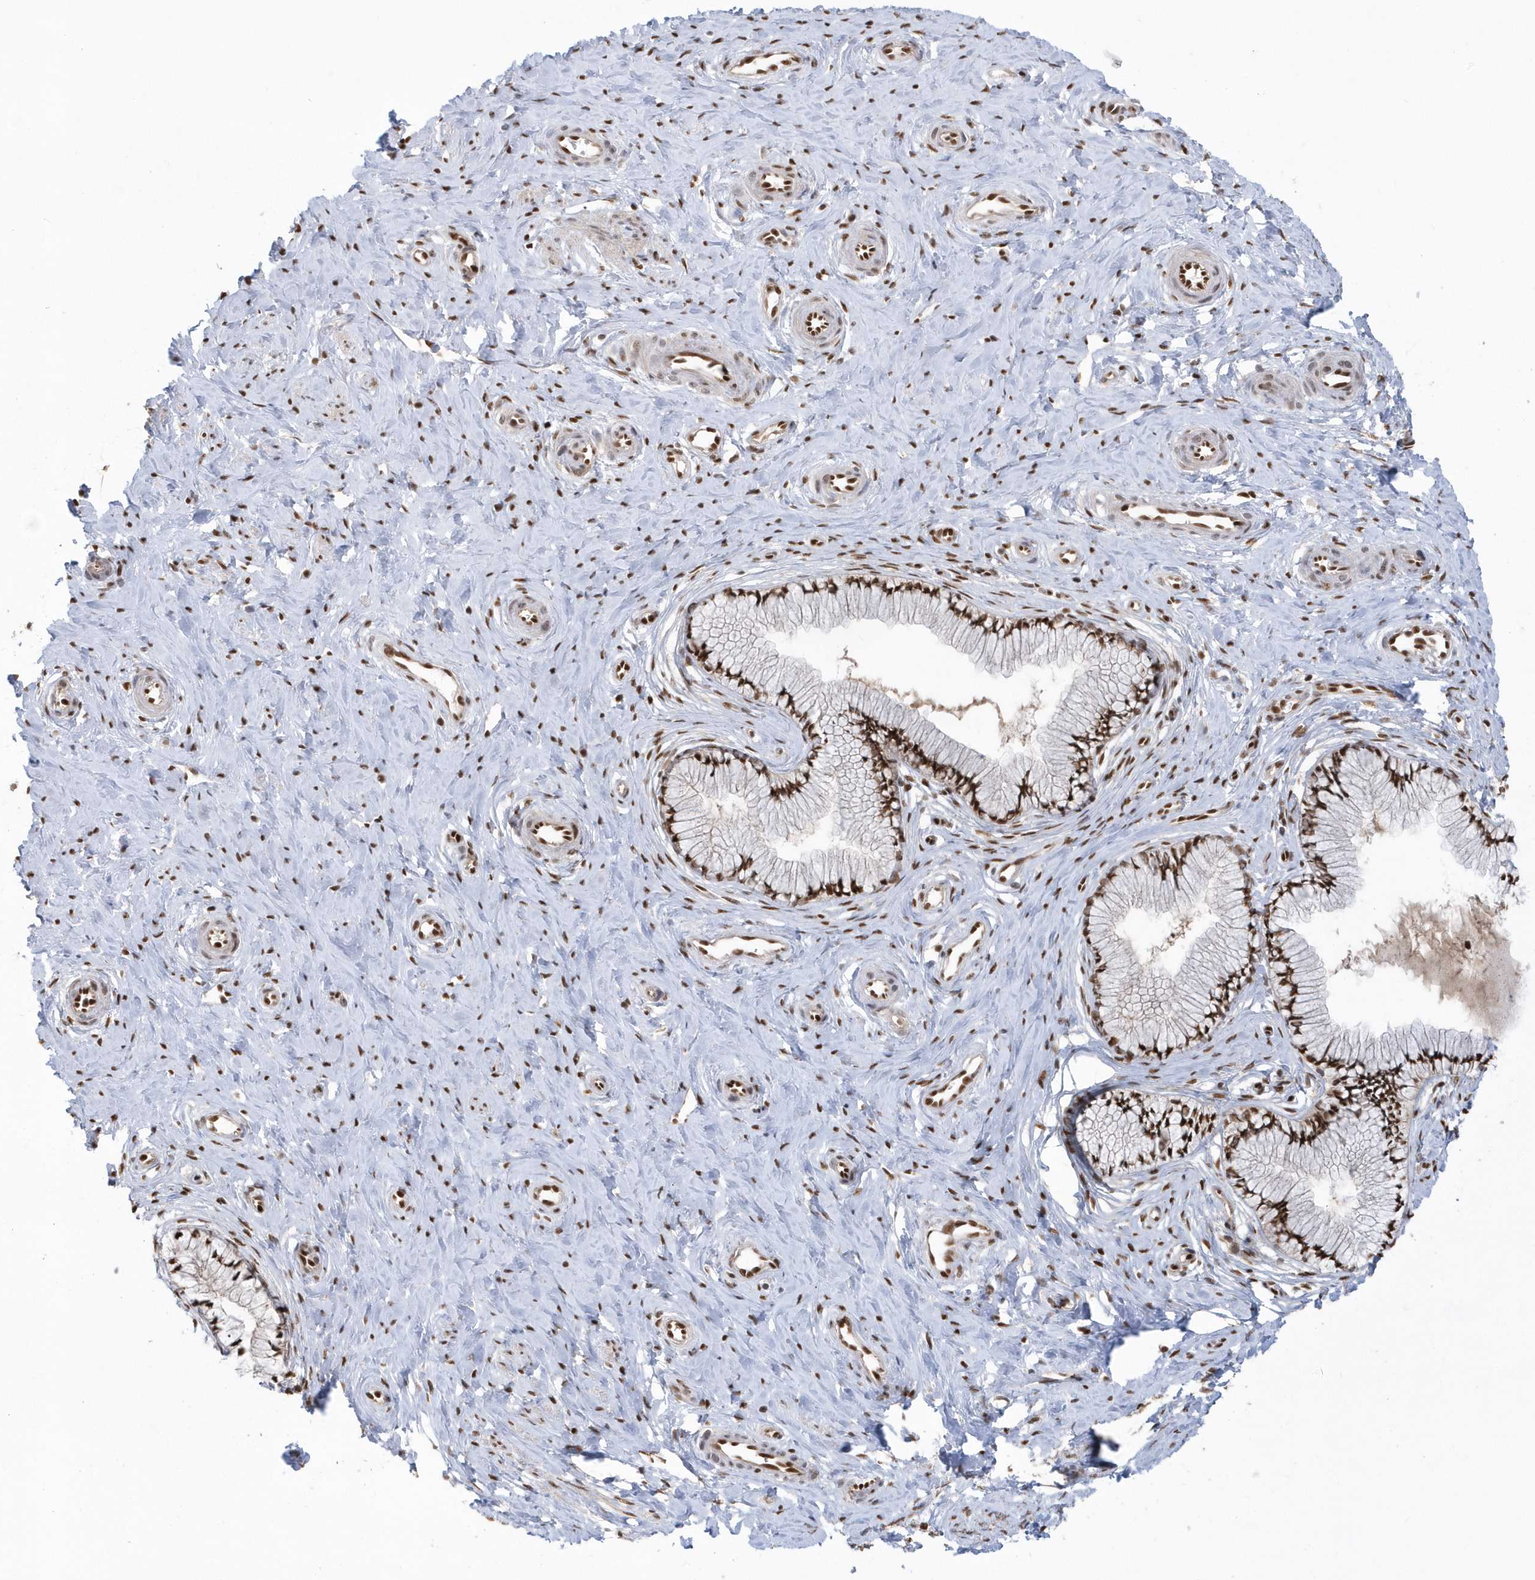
{"staining": {"intensity": "strong", "quantity": ">75%", "location": "nuclear"}, "tissue": "cervix", "cell_type": "Glandular cells", "image_type": "normal", "snomed": [{"axis": "morphology", "description": "Normal tissue, NOS"}, {"axis": "topography", "description": "Cervix"}], "caption": "High-magnification brightfield microscopy of unremarkable cervix stained with DAB (3,3'-diaminobenzidine) (brown) and counterstained with hematoxylin (blue). glandular cells exhibit strong nuclear staining is present in approximately>75% of cells.", "gene": "SEPHS1", "patient": {"sex": "female", "age": 36}}